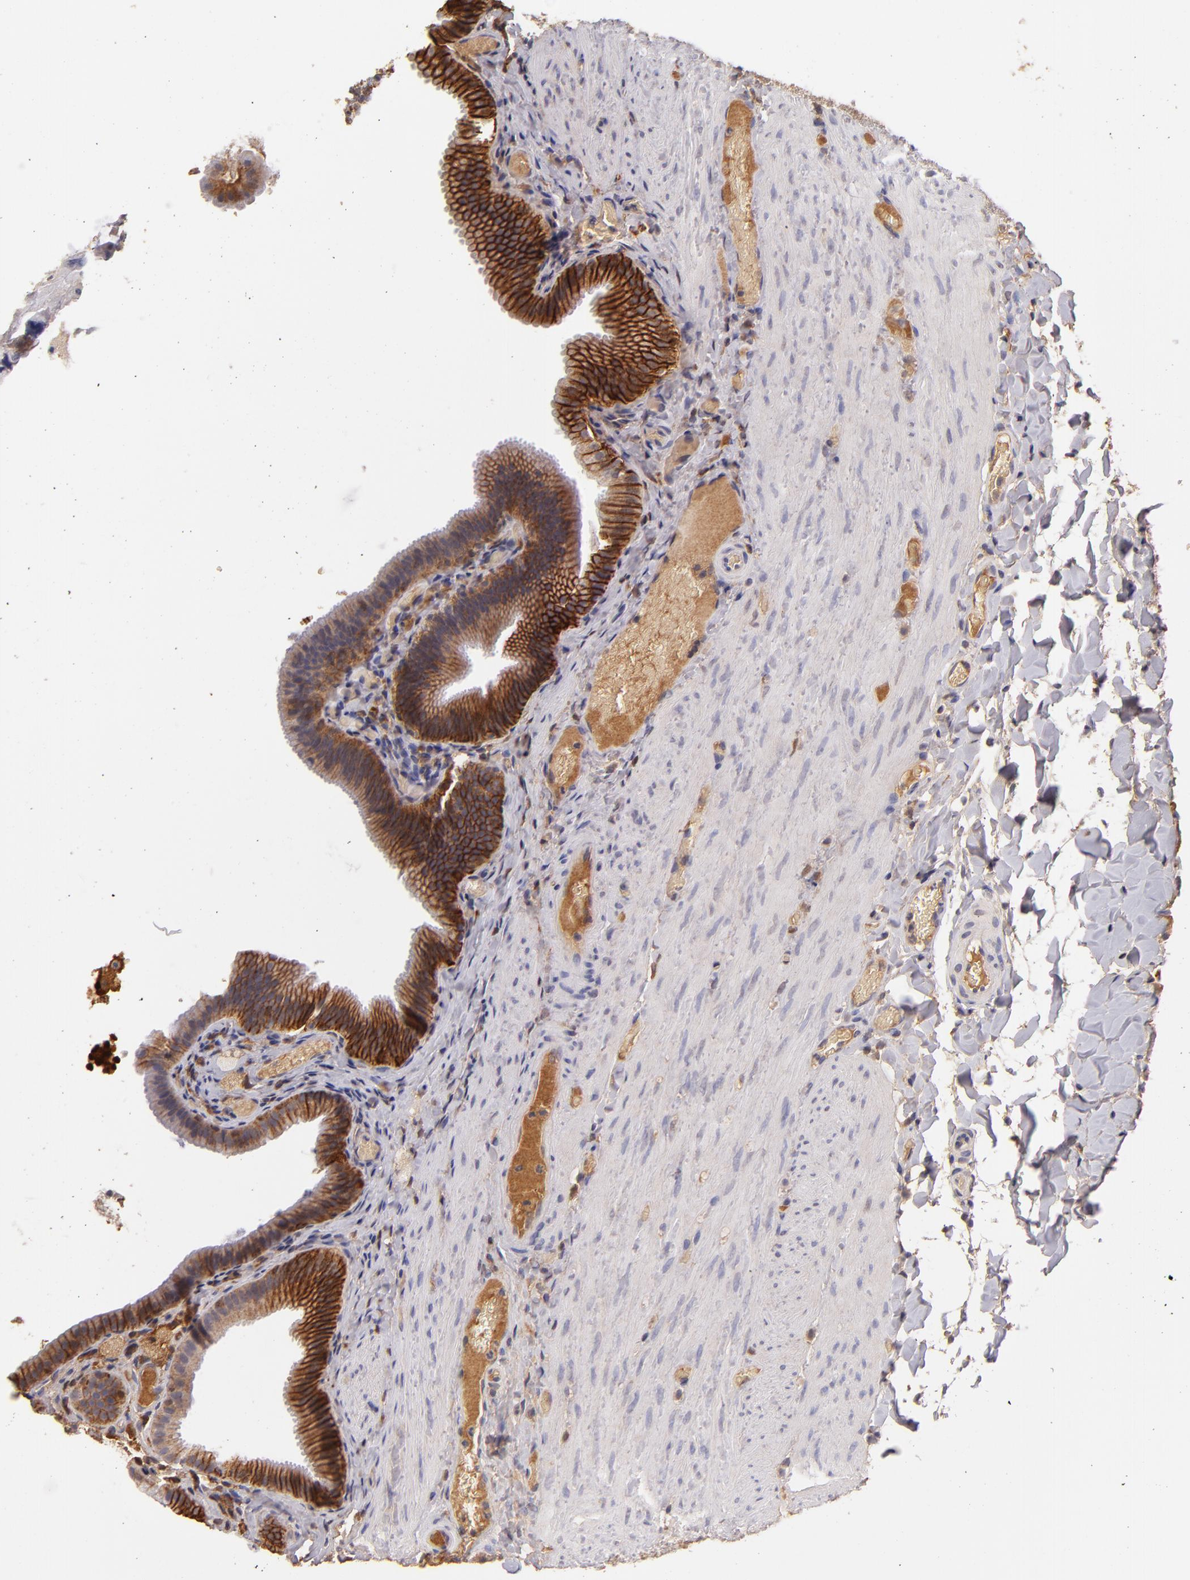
{"staining": {"intensity": "moderate", "quantity": ">75%", "location": "cytoplasmic/membranous"}, "tissue": "gallbladder", "cell_type": "Glandular cells", "image_type": "normal", "snomed": [{"axis": "morphology", "description": "Normal tissue, NOS"}, {"axis": "topography", "description": "Gallbladder"}], "caption": "Immunohistochemistry (IHC) histopathology image of normal gallbladder: gallbladder stained using immunohistochemistry (IHC) demonstrates medium levels of moderate protein expression localized specifically in the cytoplasmic/membranous of glandular cells, appearing as a cytoplasmic/membranous brown color.", "gene": "SERPINC1", "patient": {"sex": "female", "age": 24}}